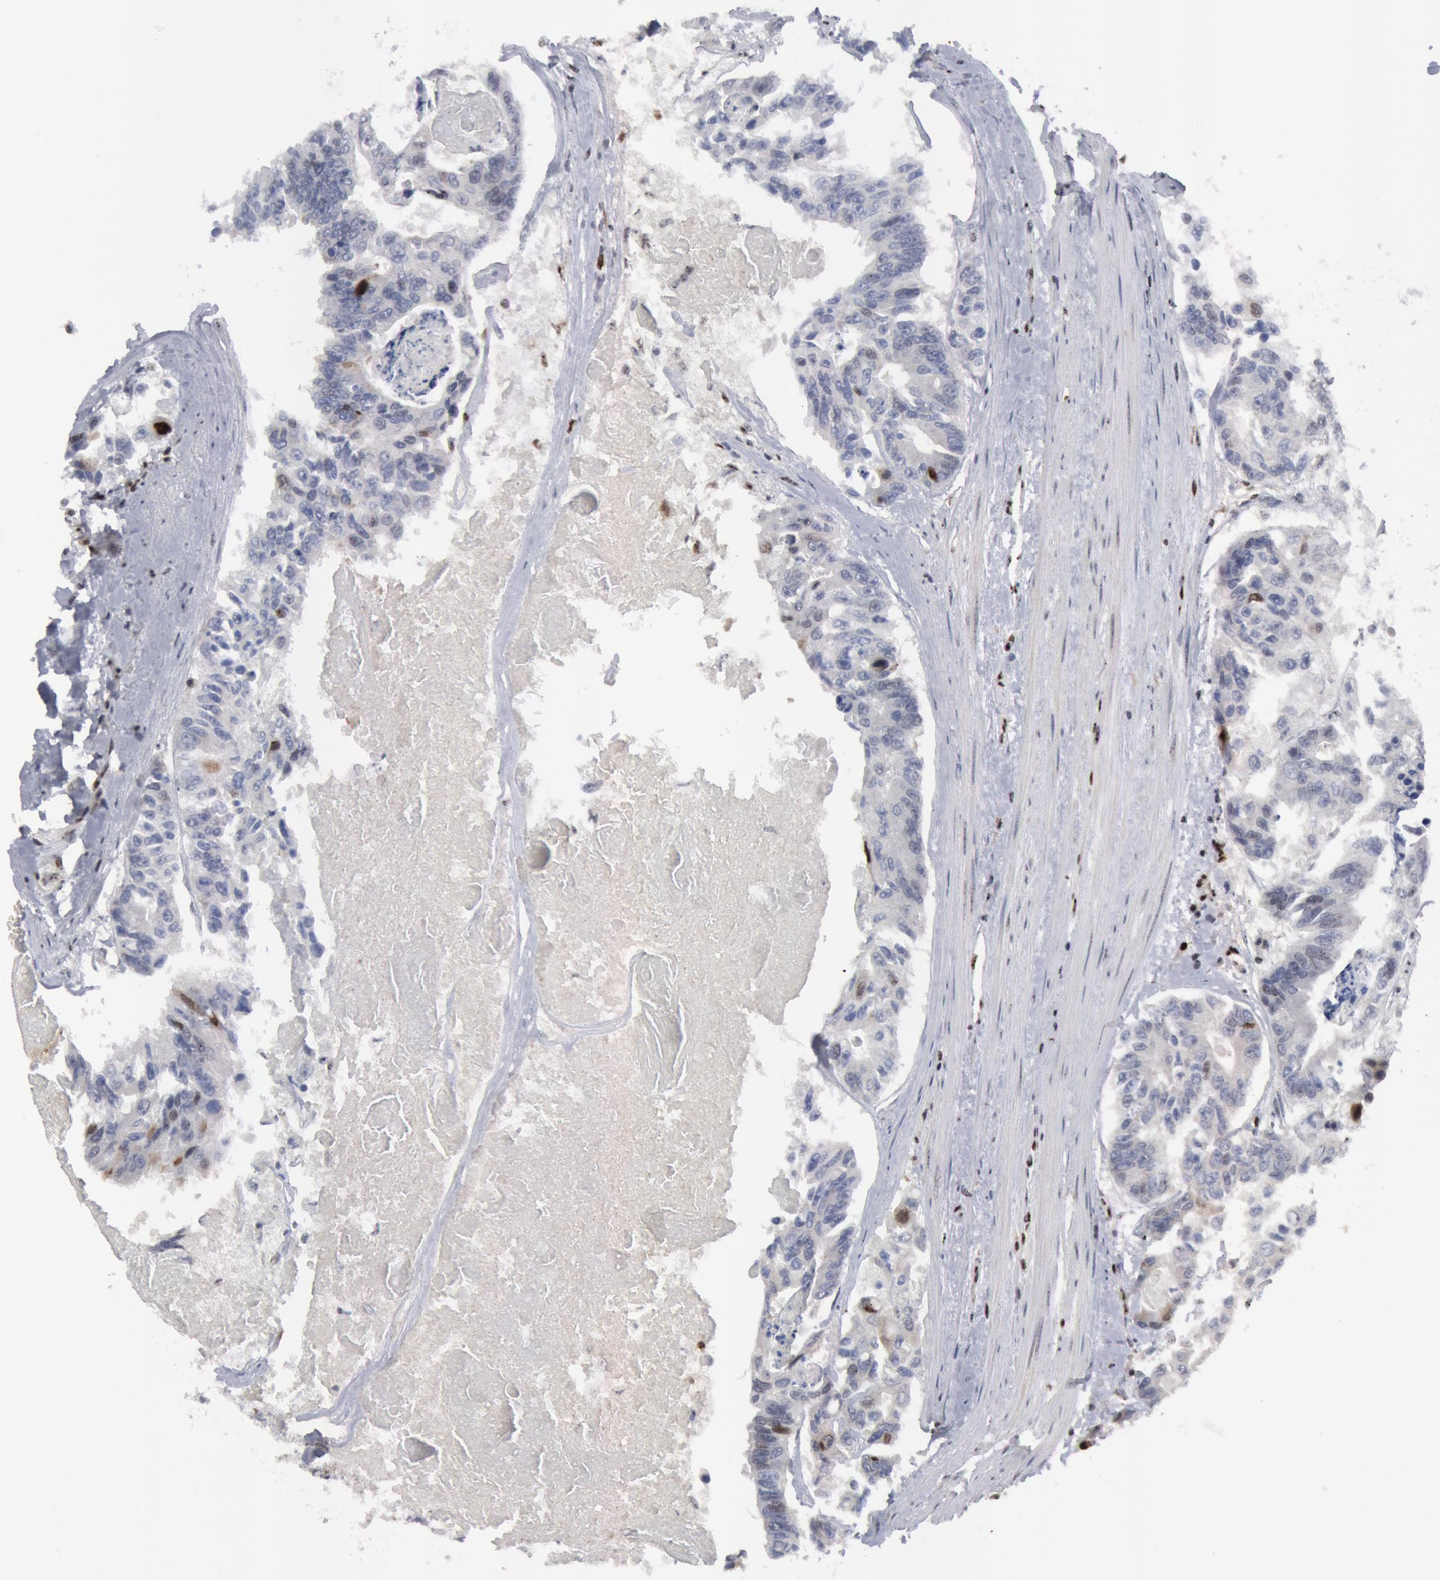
{"staining": {"intensity": "negative", "quantity": "none", "location": "none"}, "tissue": "colorectal cancer", "cell_type": "Tumor cells", "image_type": "cancer", "snomed": [{"axis": "morphology", "description": "Adenocarcinoma, NOS"}, {"axis": "topography", "description": "Colon"}], "caption": "Human colorectal adenocarcinoma stained for a protein using immunohistochemistry reveals no positivity in tumor cells.", "gene": "FOXO1", "patient": {"sex": "female", "age": 86}}